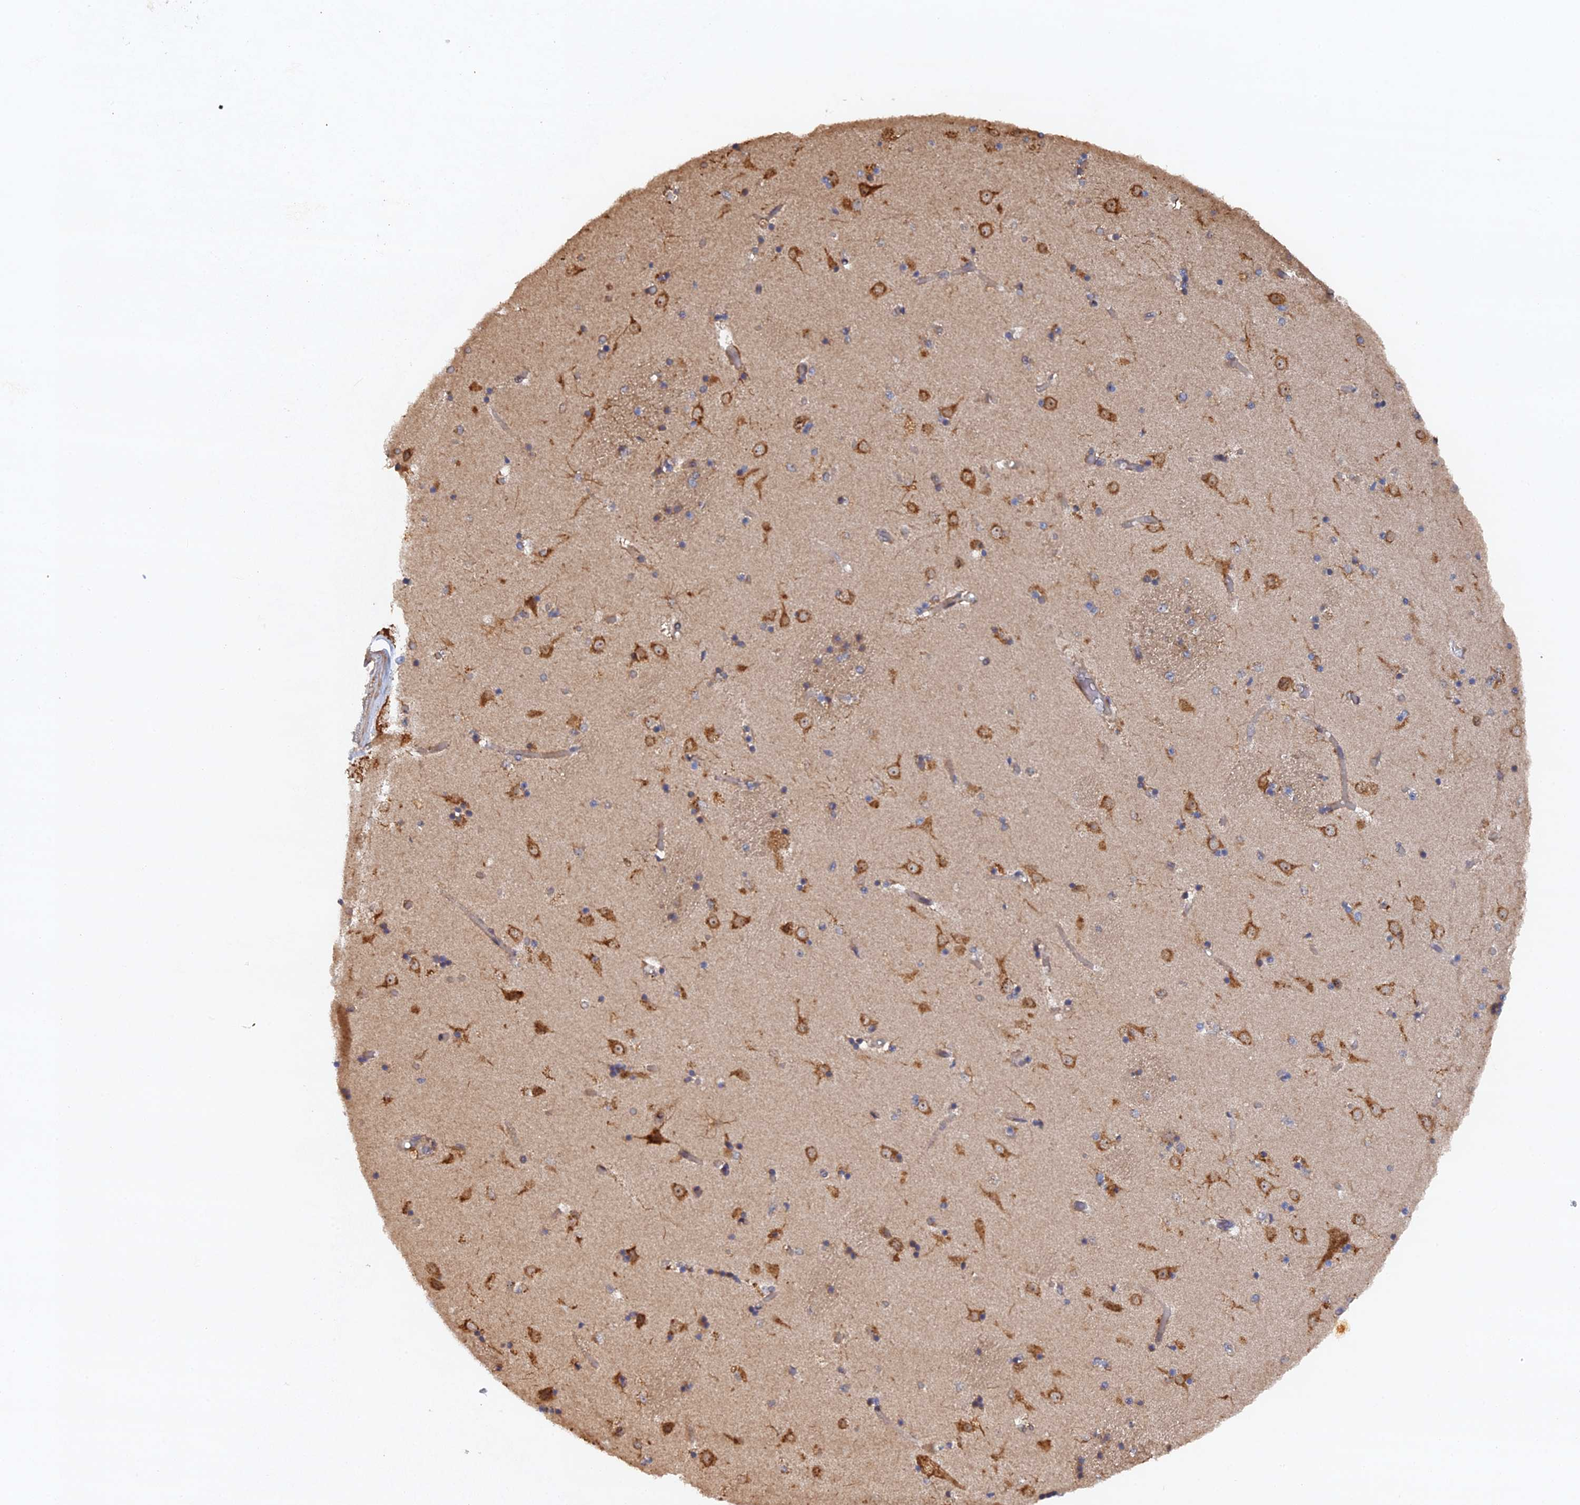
{"staining": {"intensity": "weak", "quantity": "25%-75%", "location": "cytoplasmic/membranous"}, "tissue": "caudate", "cell_type": "Glial cells", "image_type": "normal", "snomed": [{"axis": "morphology", "description": "Normal tissue, NOS"}, {"axis": "topography", "description": "Lateral ventricle wall"}], "caption": "Caudate stained for a protein demonstrates weak cytoplasmic/membranous positivity in glial cells.", "gene": "VPS37C", "patient": {"sex": "female", "age": 52}}